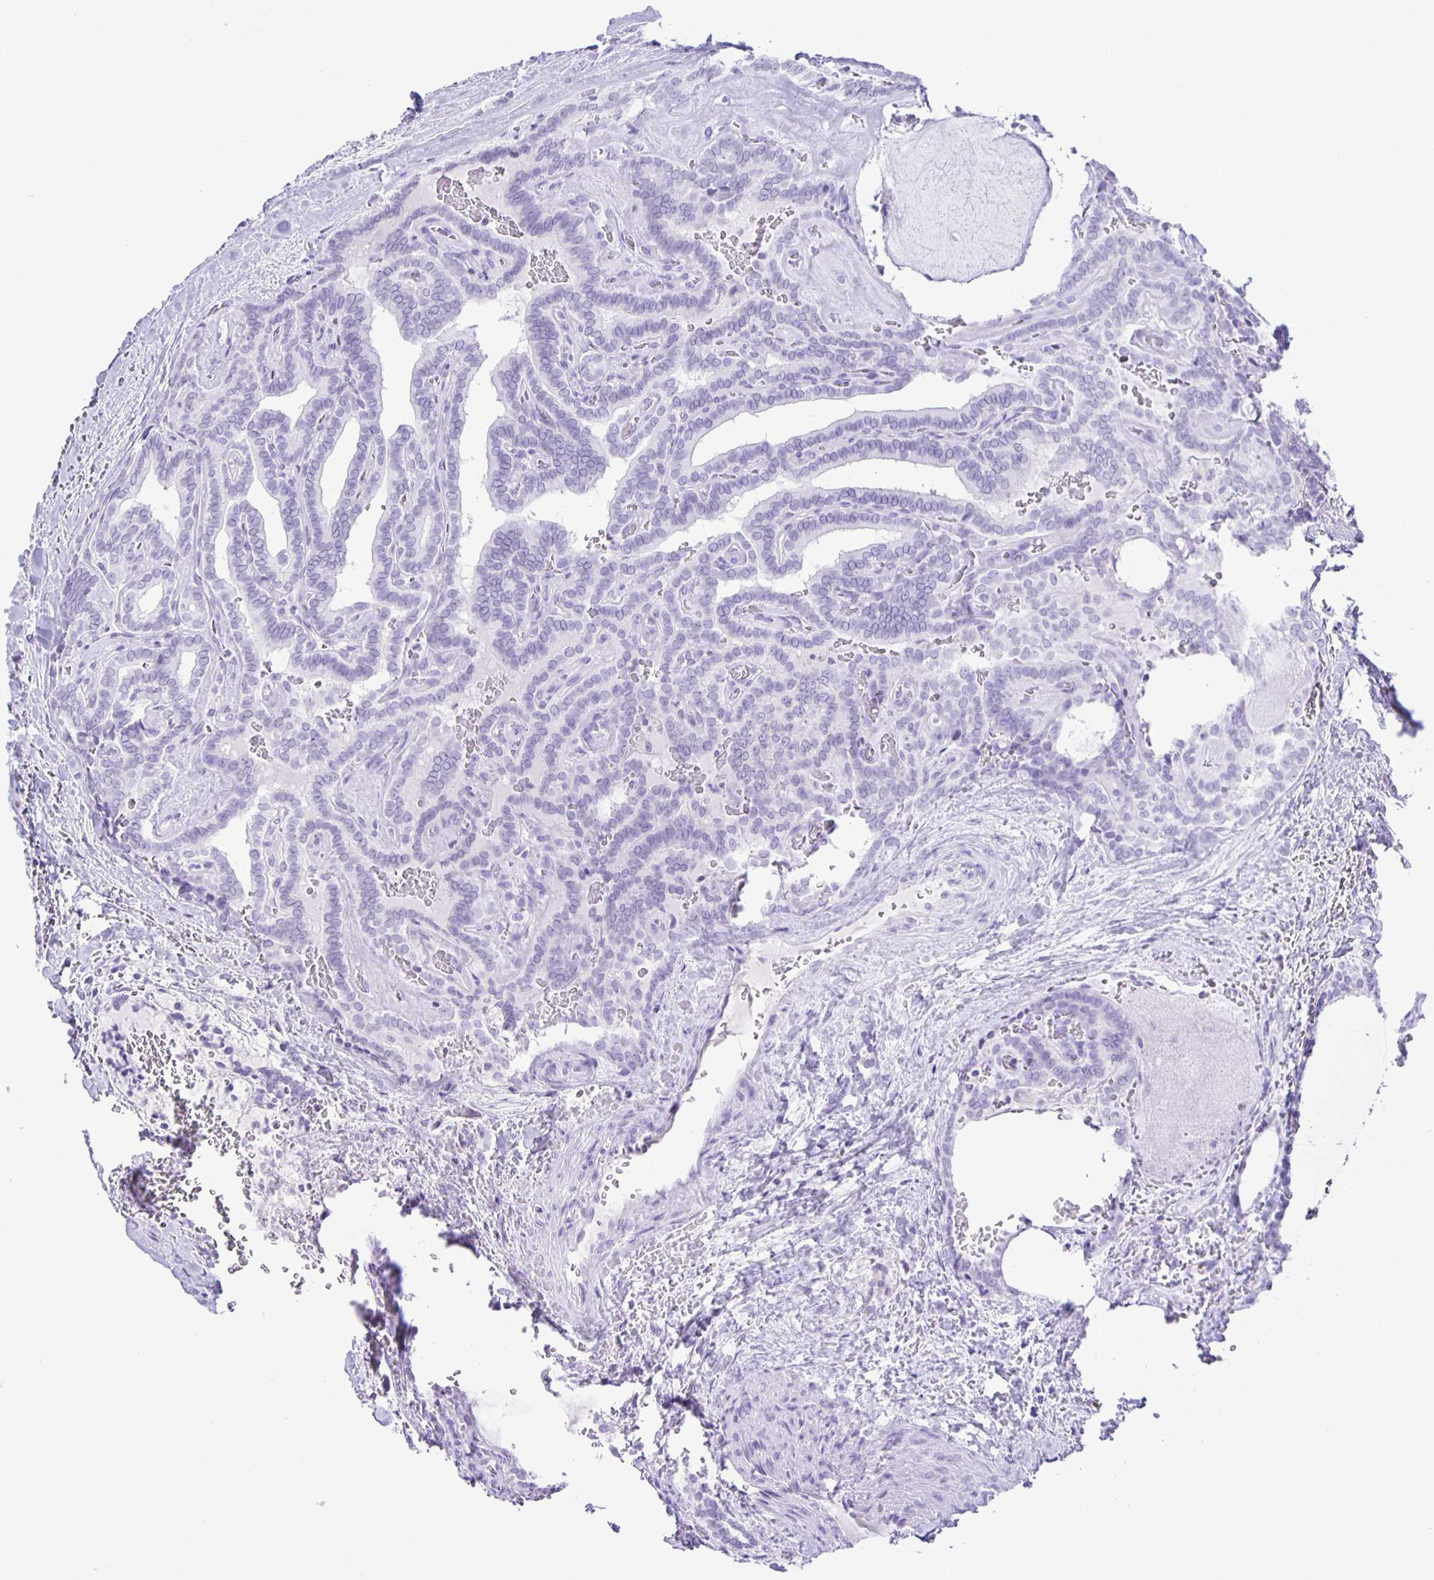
{"staining": {"intensity": "negative", "quantity": "none", "location": "none"}, "tissue": "thyroid cancer", "cell_type": "Tumor cells", "image_type": "cancer", "snomed": [{"axis": "morphology", "description": "Papillary adenocarcinoma, NOS"}, {"axis": "topography", "description": "Thyroid gland"}], "caption": "A micrograph of thyroid papillary adenocarcinoma stained for a protein exhibits no brown staining in tumor cells.", "gene": "EZHIP", "patient": {"sex": "female", "age": 21}}